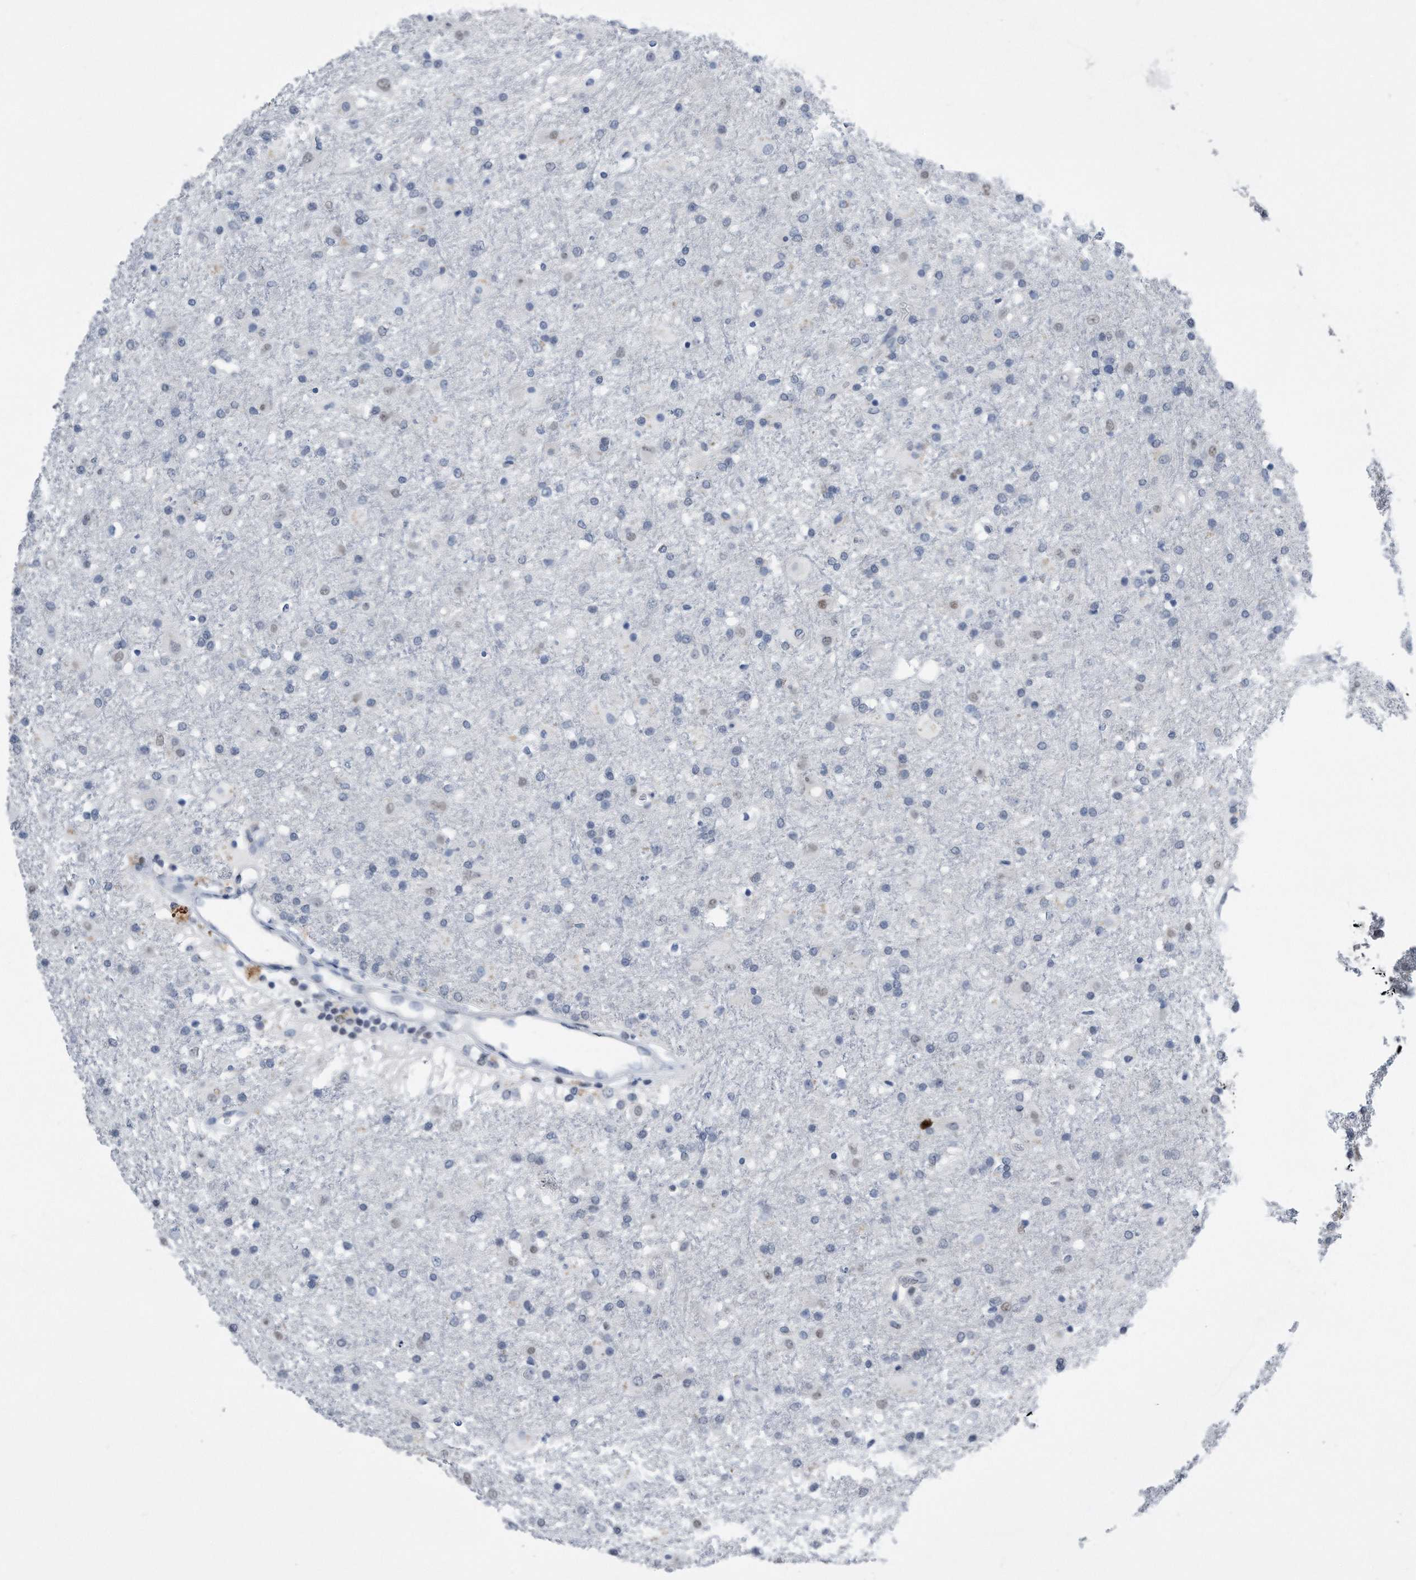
{"staining": {"intensity": "negative", "quantity": "none", "location": "none"}, "tissue": "glioma", "cell_type": "Tumor cells", "image_type": "cancer", "snomed": [{"axis": "morphology", "description": "Glioma, malignant, Low grade"}, {"axis": "topography", "description": "Brain"}], "caption": "Immunohistochemistry (IHC) micrograph of neoplastic tissue: glioma stained with DAB (3,3'-diaminobenzidine) displays no significant protein expression in tumor cells.", "gene": "PCNA", "patient": {"sex": "male", "age": 65}}